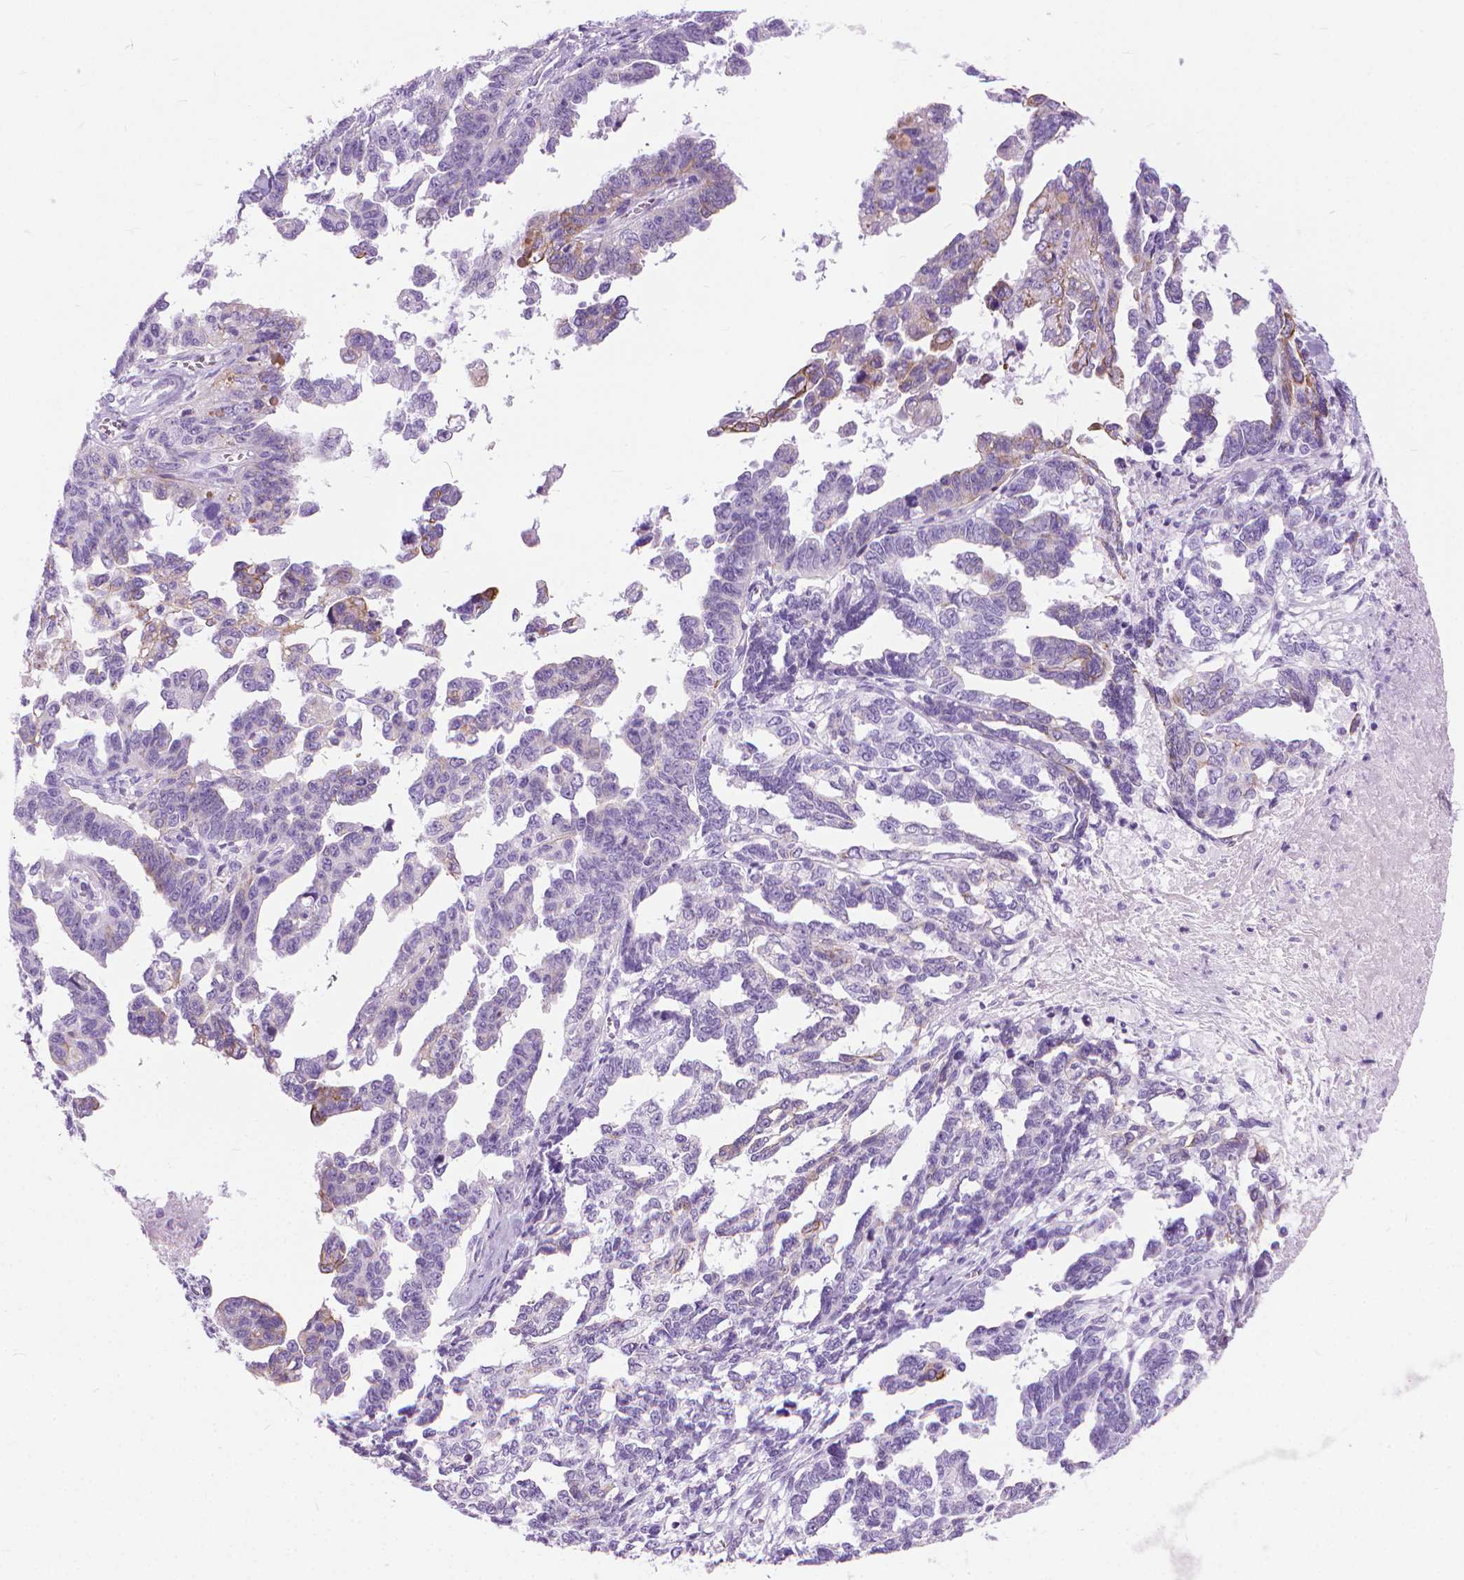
{"staining": {"intensity": "weak", "quantity": "<25%", "location": "cytoplasmic/membranous"}, "tissue": "ovarian cancer", "cell_type": "Tumor cells", "image_type": "cancer", "snomed": [{"axis": "morphology", "description": "Cystadenocarcinoma, serous, NOS"}, {"axis": "topography", "description": "Ovary"}], "caption": "An IHC micrograph of ovarian cancer is shown. There is no staining in tumor cells of ovarian cancer. The staining was performed using DAB (3,3'-diaminobenzidine) to visualize the protein expression in brown, while the nuclei were stained in blue with hematoxylin (Magnification: 20x).", "gene": "HTR2B", "patient": {"sex": "female", "age": 69}}